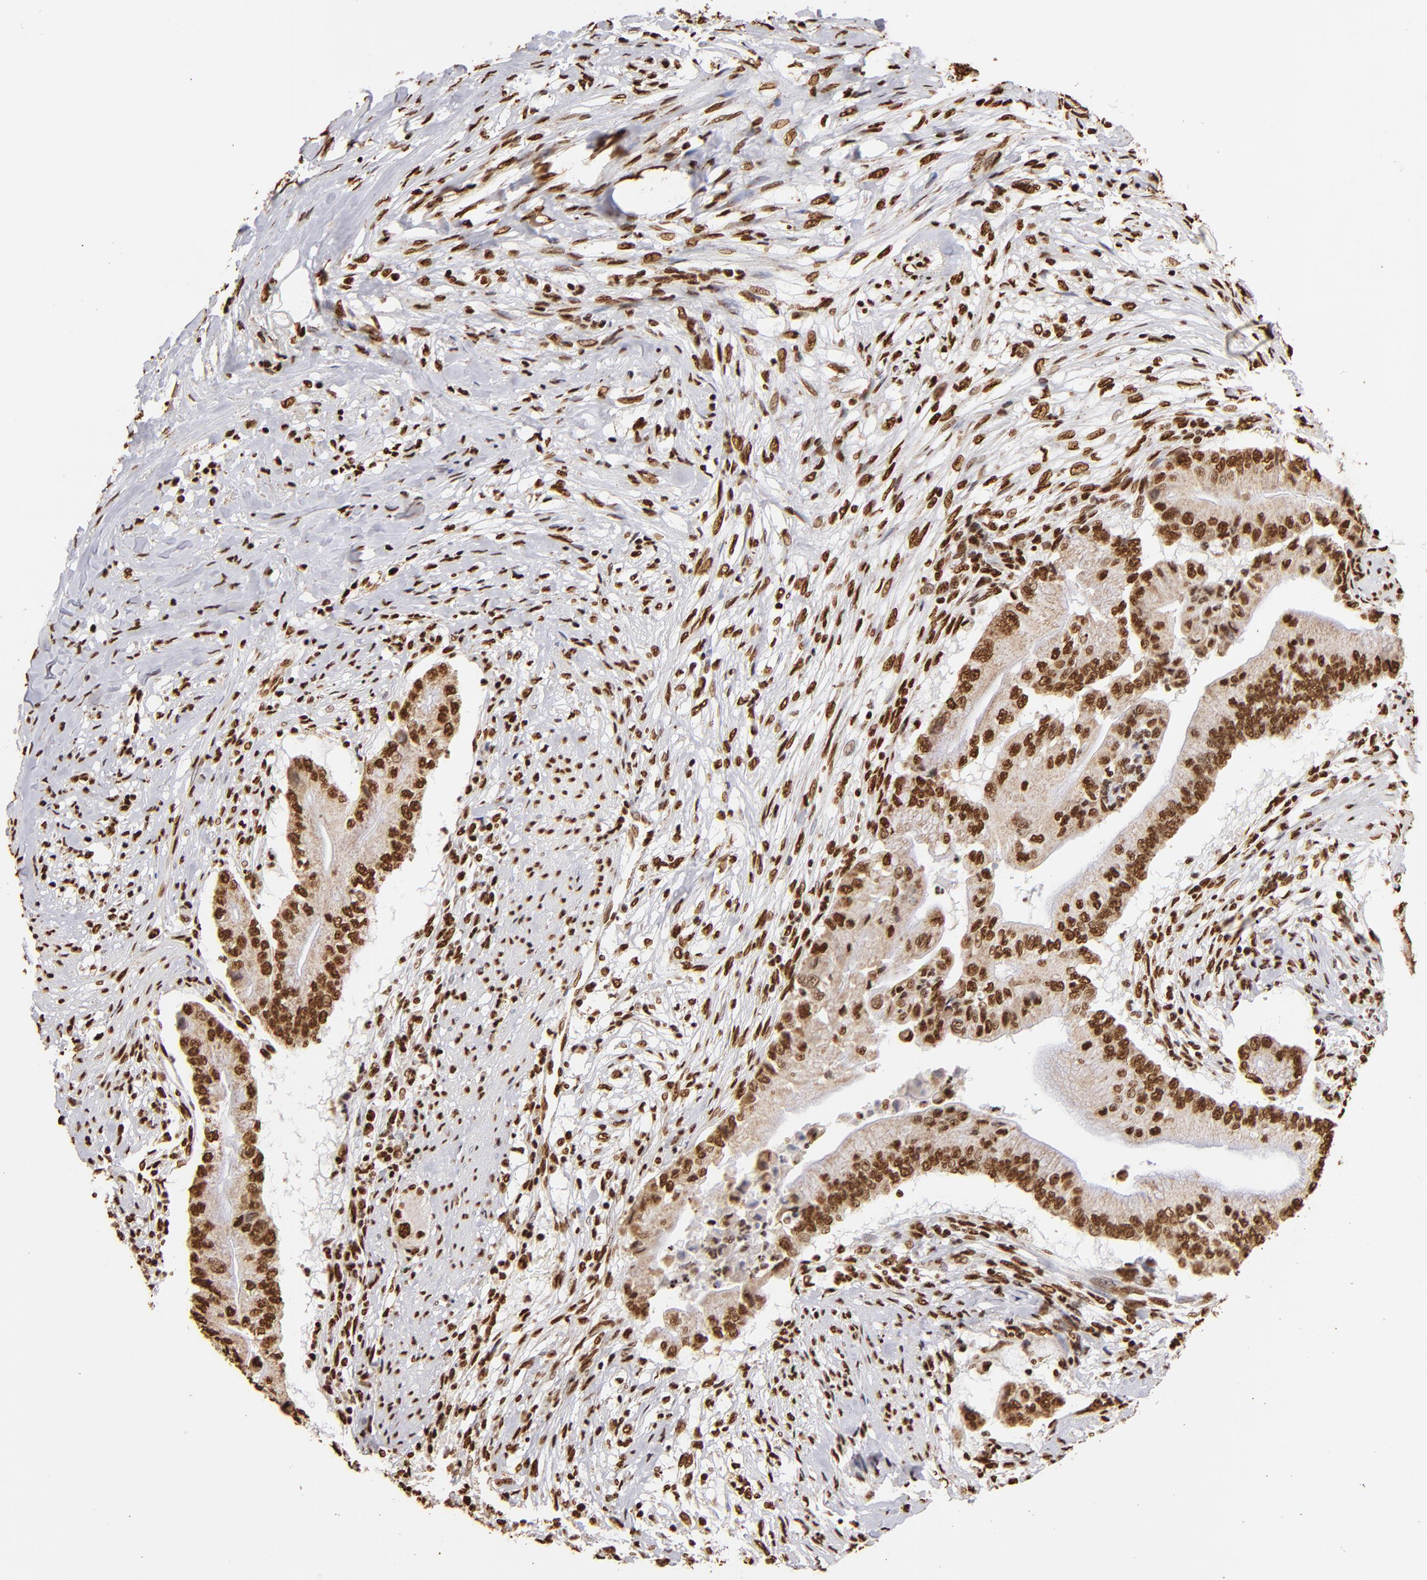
{"staining": {"intensity": "strong", "quantity": ">75%", "location": "nuclear"}, "tissue": "pancreatic cancer", "cell_type": "Tumor cells", "image_type": "cancer", "snomed": [{"axis": "morphology", "description": "Adenocarcinoma, NOS"}, {"axis": "topography", "description": "Pancreas"}], "caption": "Pancreatic cancer (adenocarcinoma) stained with DAB immunohistochemistry shows high levels of strong nuclear staining in approximately >75% of tumor cells.", "gene": "ILF3", "patient": {"sex": "male", "age": 62}}